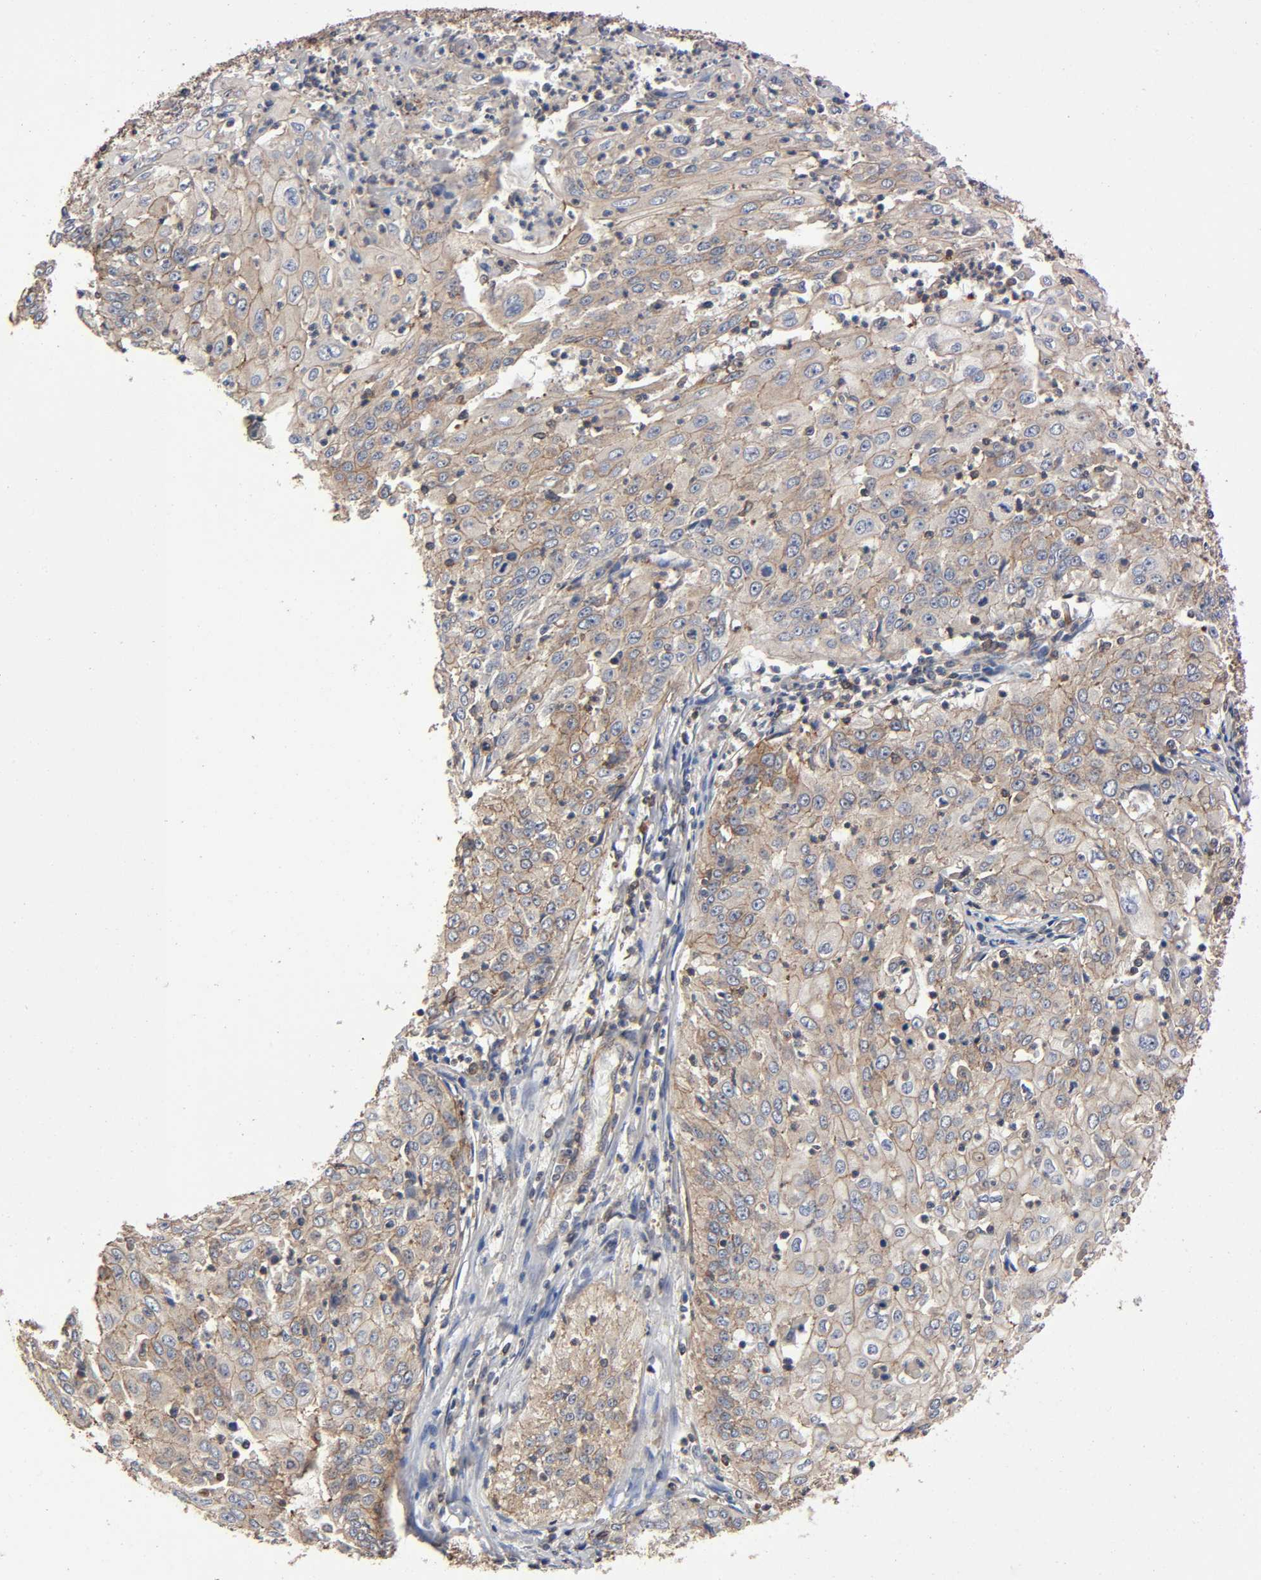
{"staining": {"intensity": "weak", "quantity": ">75%", "location": "cytoplasmic/membranous"}, "tissue": "cervical cancer", "cell_type": "Tumor cells", "image_type": "cancer", "snomed": [{"axis": "morphology", "description": "Squamous cell carcinoma, NOS"}, {"axis": "topography", "description": "Cervix"}], "caption": "This photomicrograph shows immunohistochemistry staining of human cervical cancer (squamous cell carcinoma), with low weak cytoplasmic/membranous positivity in approximately >75% of tumor cells.", "gene": "LAMTOR2", "patient": {"sex": "female", "age": 39}}